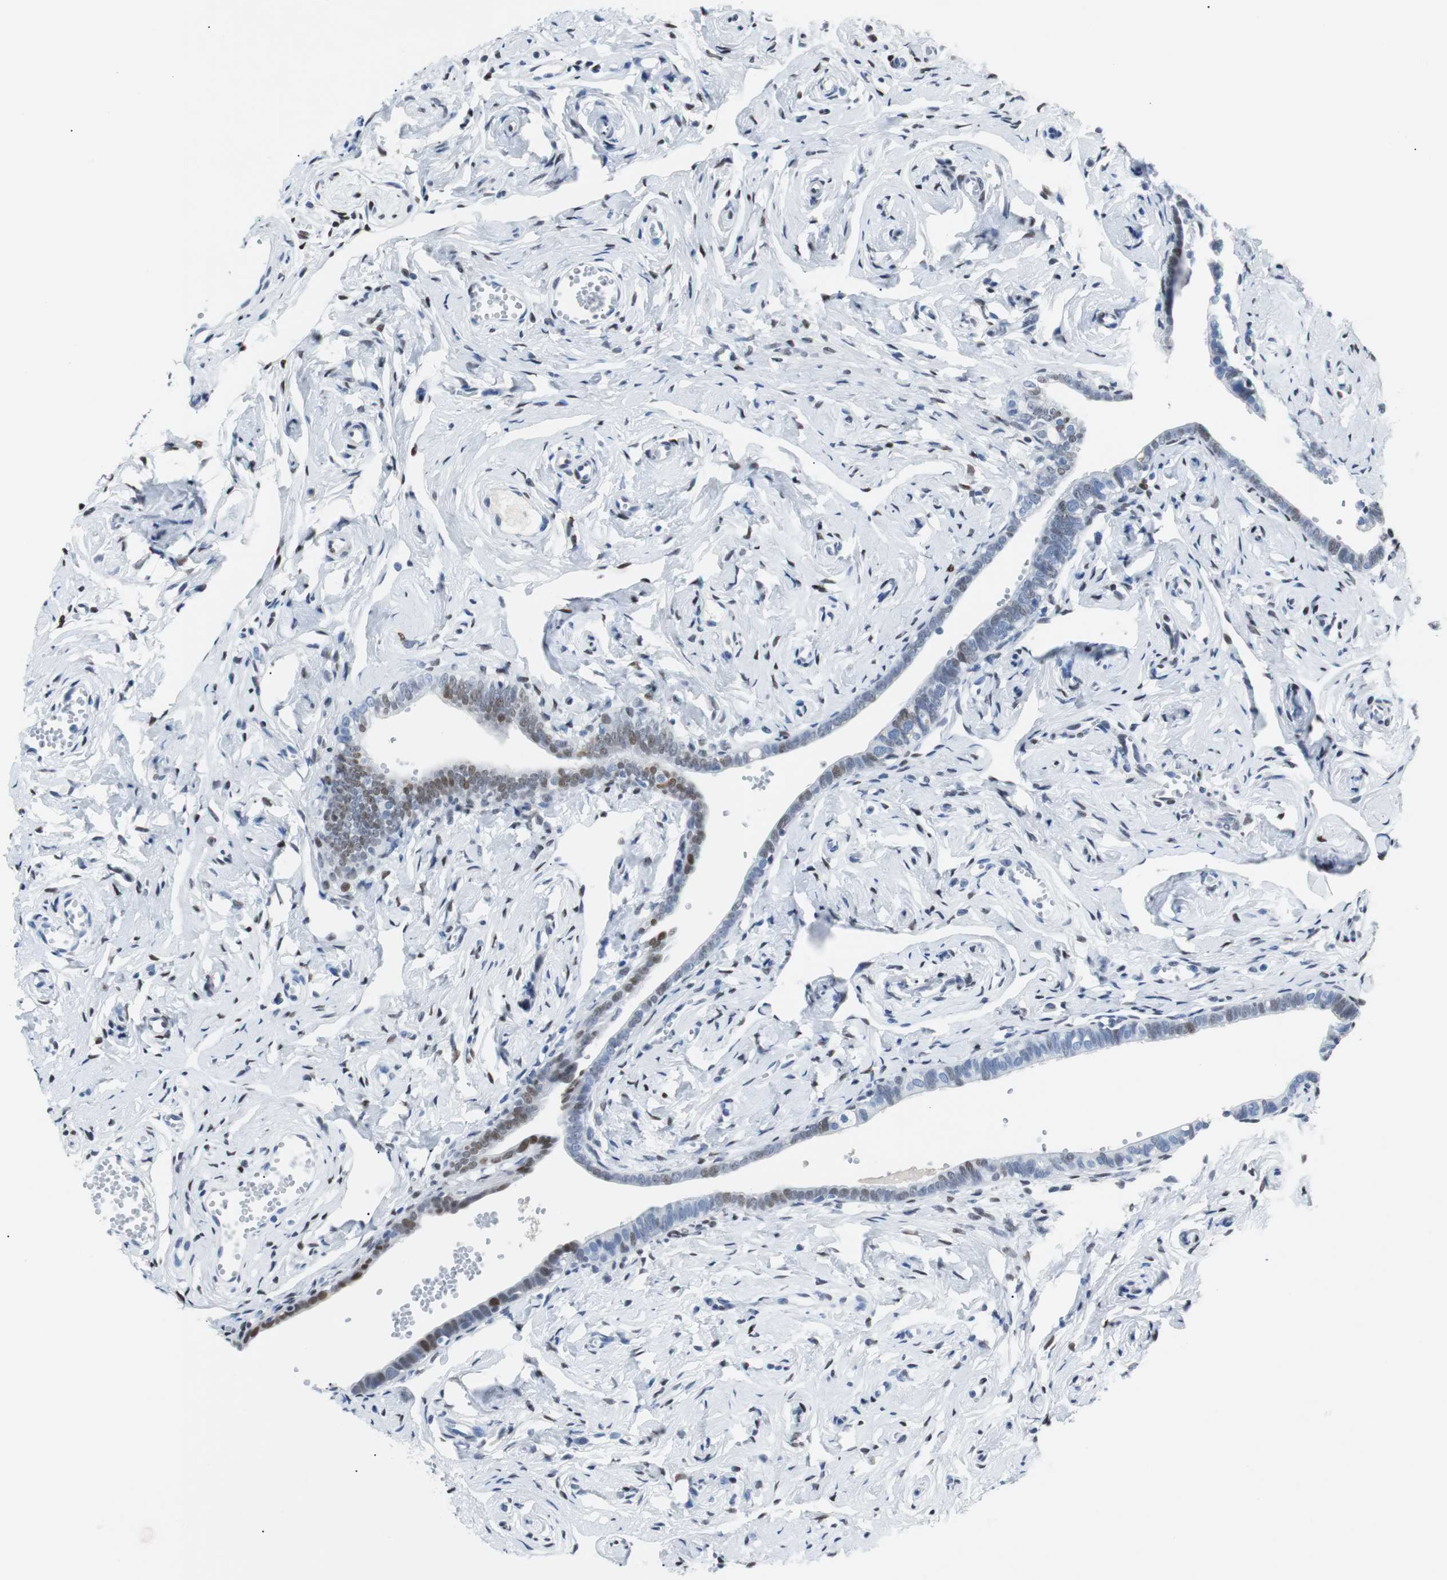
{"staining": {"intensity": "moderate", "quantity": "25%-75%", "location": "nuclear"}, "tissue": "fallopian tube", "cell_type": "Glandular cells", "image_type": "normal", "snomed": [{"axis": "morphology", "description": "Normal tissue, NOS"}, {"axis": "topography", "description": "Fallopian tube"}], "caption": "Immunohistochemistry (IHC) (DAB) staining of normal fallopian tube shows moderate nuclear protein expression in about 25%-75% of glandular cells.", "gene": "JUN", "patient": {"sex": "female", "age": 71}}